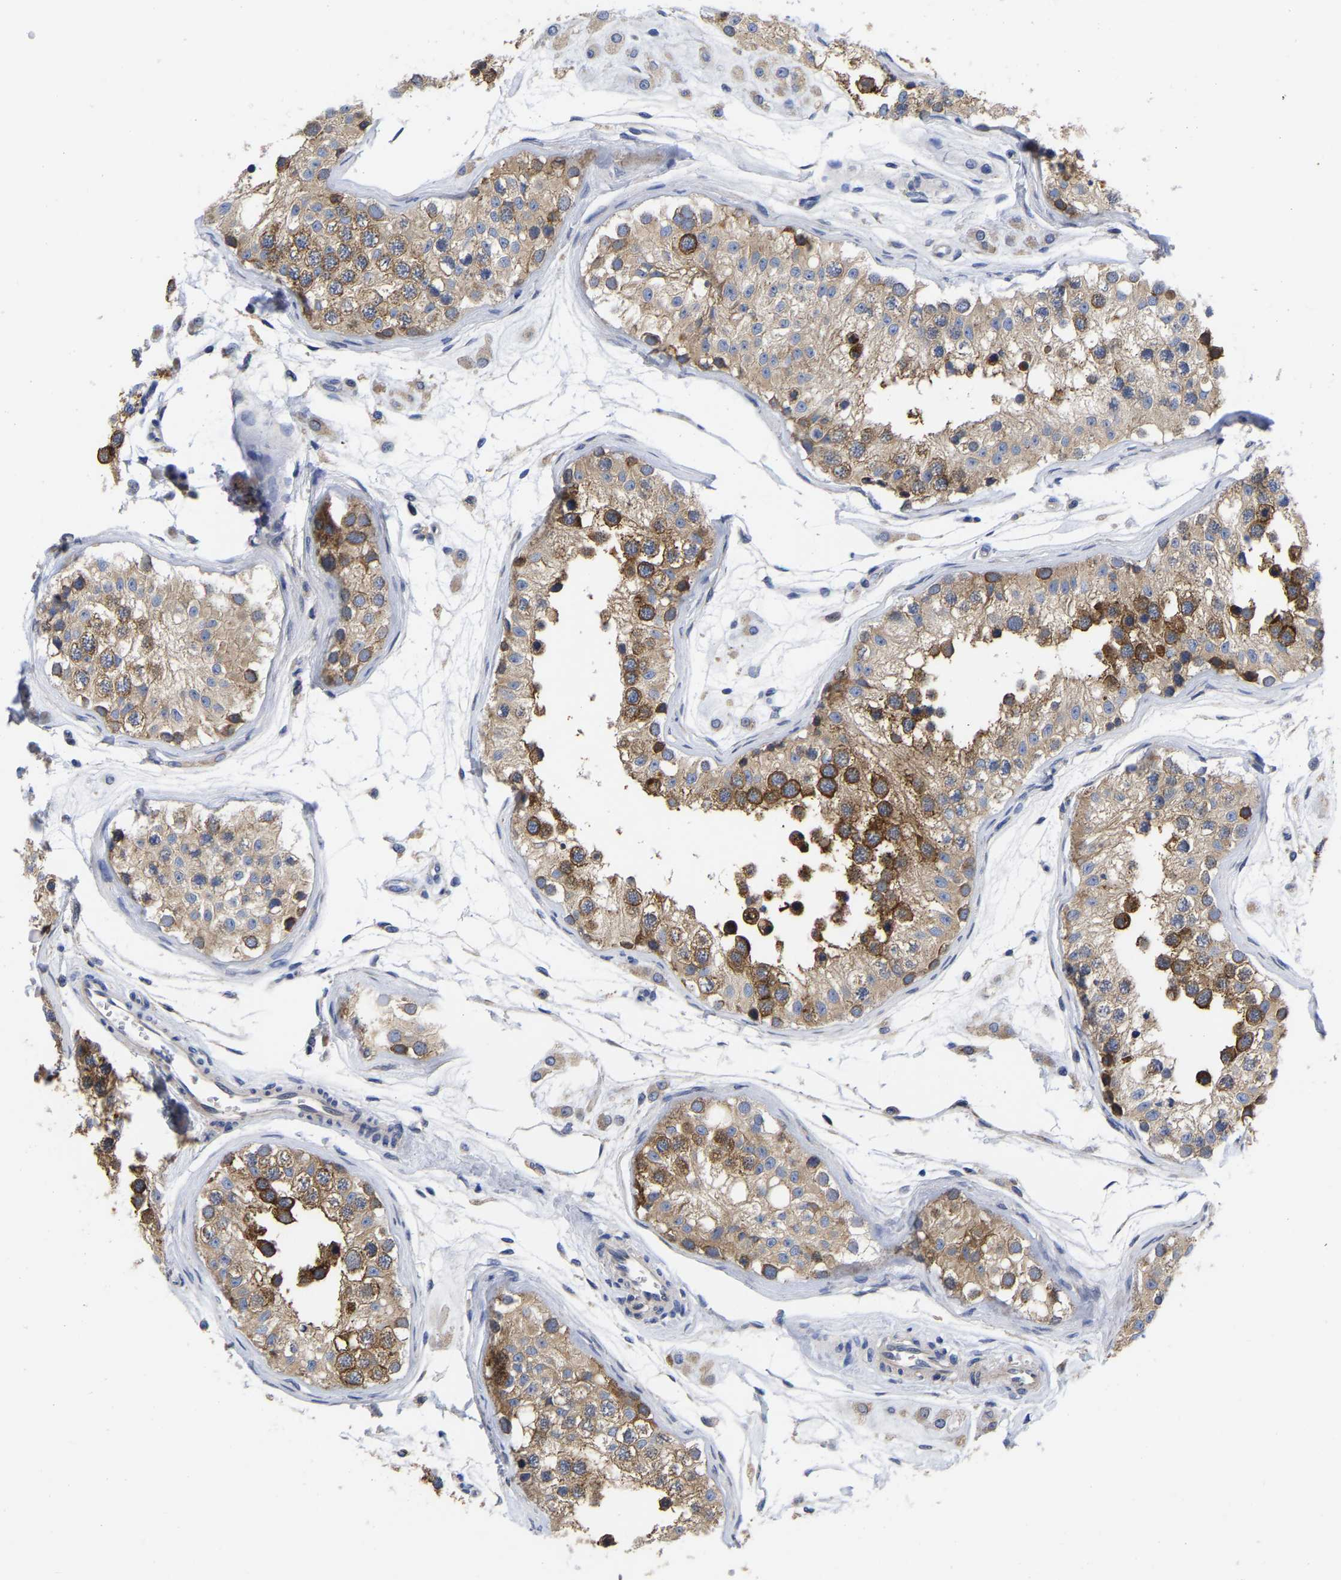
{"staining": {"intensity": "moderate", "quantity": ">75%", "location": "cytoplasmic/membranous"}, "tissue": "testis", "cell_type": "Cells in seminiferous ducts", "image_type": "normal", "snomed": [{"axis": "morphology", "description": "Normal tissue, NOS"}, {"axis": "morphology", "description": "Adenocarcinoma, metastatic, NOS"}, {"axis": "topography", "description": "Testis"}], "caption": "Moderate cytoplasmic/membranous expression is seen in about >75% of cells in seminiferous ducts in unremarkable testis.", "gene": "CFAP298", "patient": {"sex": "male", "age": 26}}